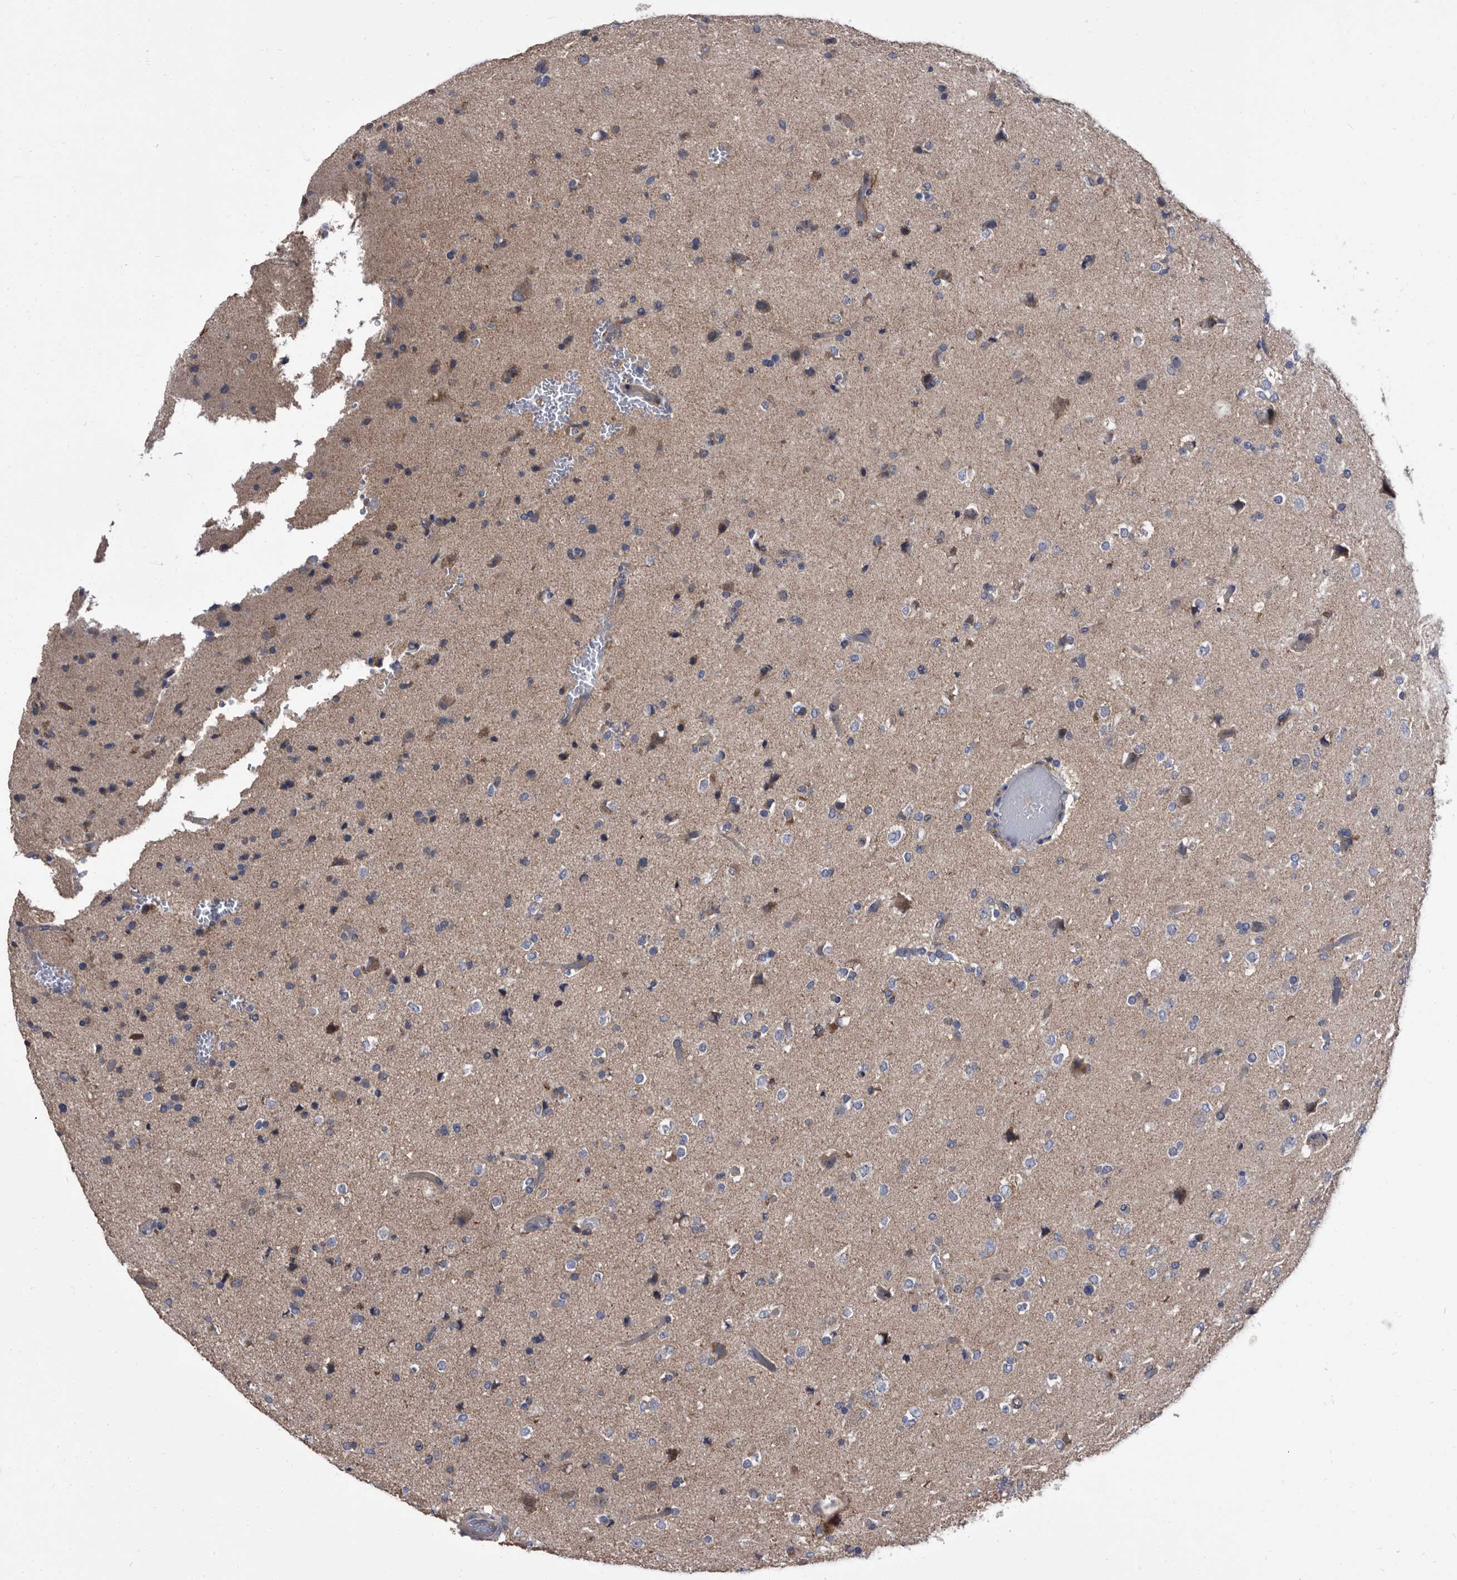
{"staining": {"intensity": "negative", "quantity": "none", "location": "none"}, "tissue": "glioma", "cell_type": "Tumor cells", "image_type": "cancer", "snomed": [{"axis": "morphology", "description": "Glioma, malignant, Low grade"}, {"axis": "topography", "description": "Brain"}], "caption": "This is a micrograph of IHC staining of malignant glioma (low-grade), which shows no expression in tumor cells.", "gene": "DTNBP1", "patient": {"sex": "male", "age": 65}}